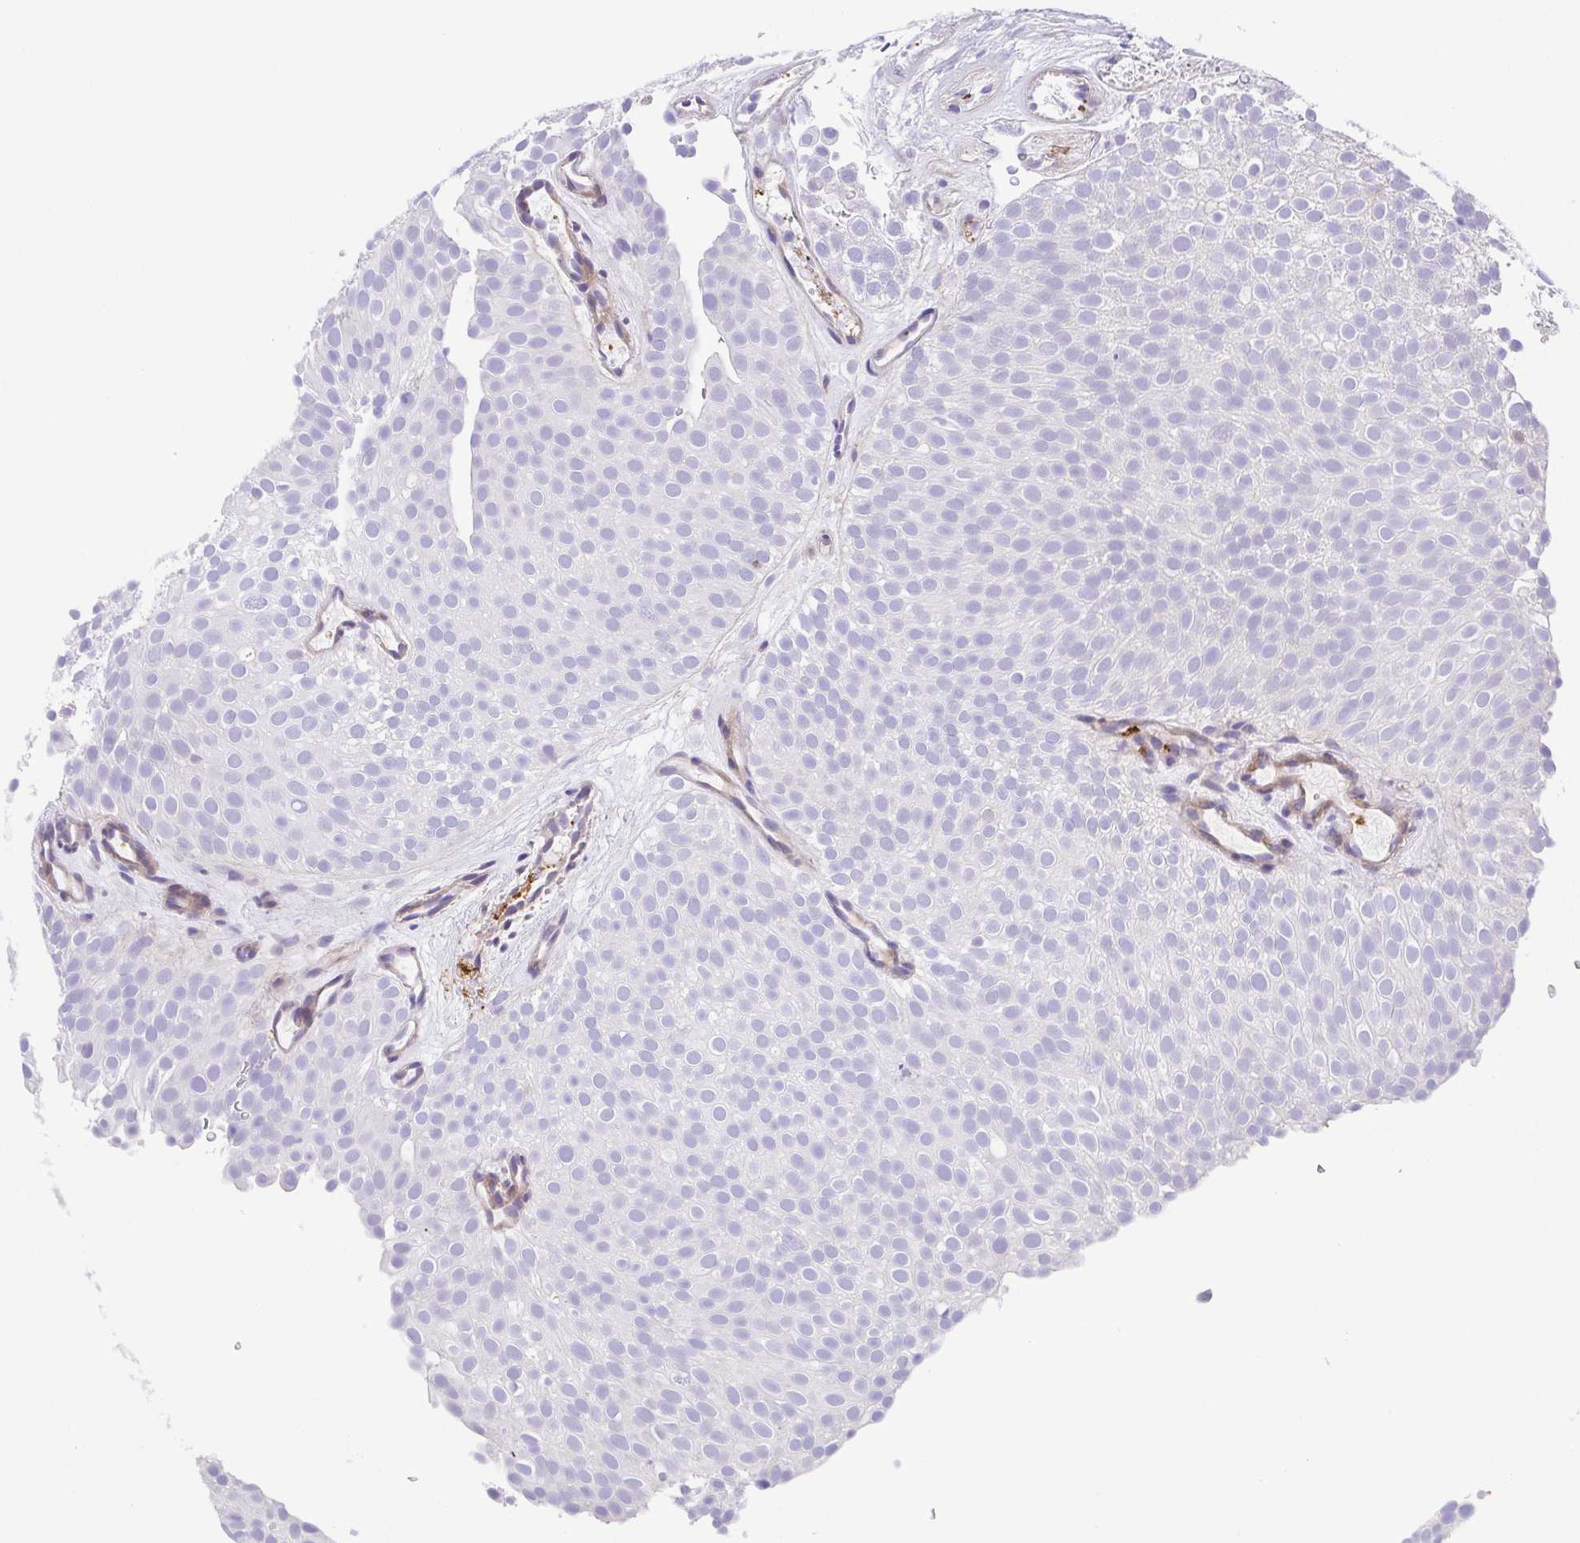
{"staining": {"intensity": "negative", "quantity": "none", "location": "none"}, "tissue": "urothelial cancer", "cell_type": "Tumor cells", "image_type": "cancer", "snomed": [{"axis": "morphology", "description": "Urothelial carcinoma, Low grade"}, {"axis": "topography", "description": "Urinary bladder"}], "caption": "DAB (3,3'-diaminobenzidine) immunohistochemical staining of human low-grade urothelial carcinoma exhibits no significant expression in tumor cells.", "gene": "PRR14L", "patient": {"sex": "male", "age": 78}}